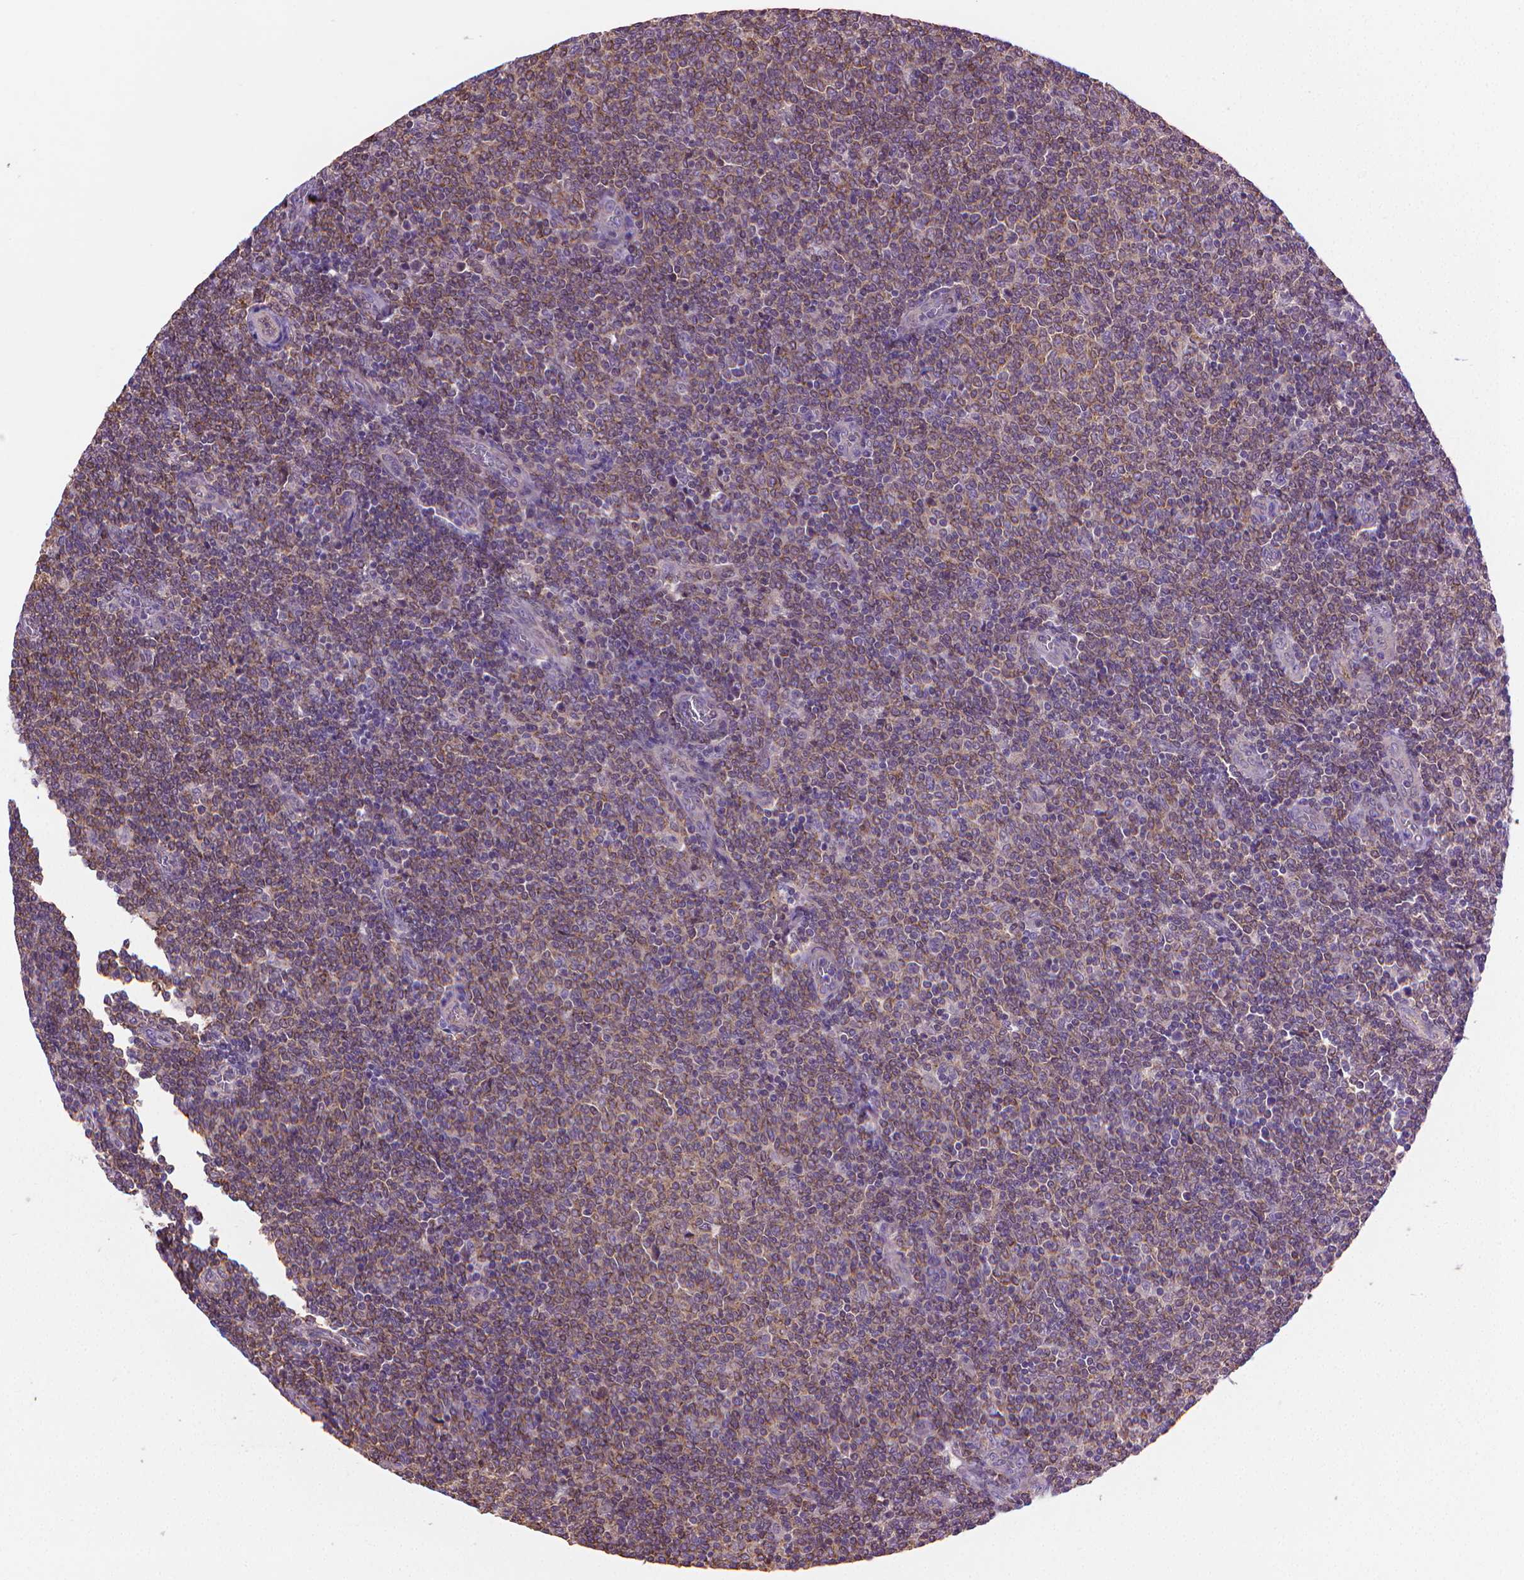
{"staining": {"intensity": "weak", "quantity": ">75%", "location": "cytoplasmic/membranous"}, "tissue": "lymphoma", "cell_type": "Tumor cells", "image_type": "cancer", "snomed": [{"axis": "morphology", "description": "Malignant lymphoma, non-Hodgkin's type, Low grade"}, {"axis": "topography", "description": "Lymph node"}], "caption": "Immunohistochemical staining of human malignant lymphoma, non-Hodgkin's type (low-grade) demonstrates low levels of weak cytoplasmic/membranous protein expression in about >75% of tumor cells.", "gene": "SLC51B", "patient": {"sex": "male", "age": 52}}